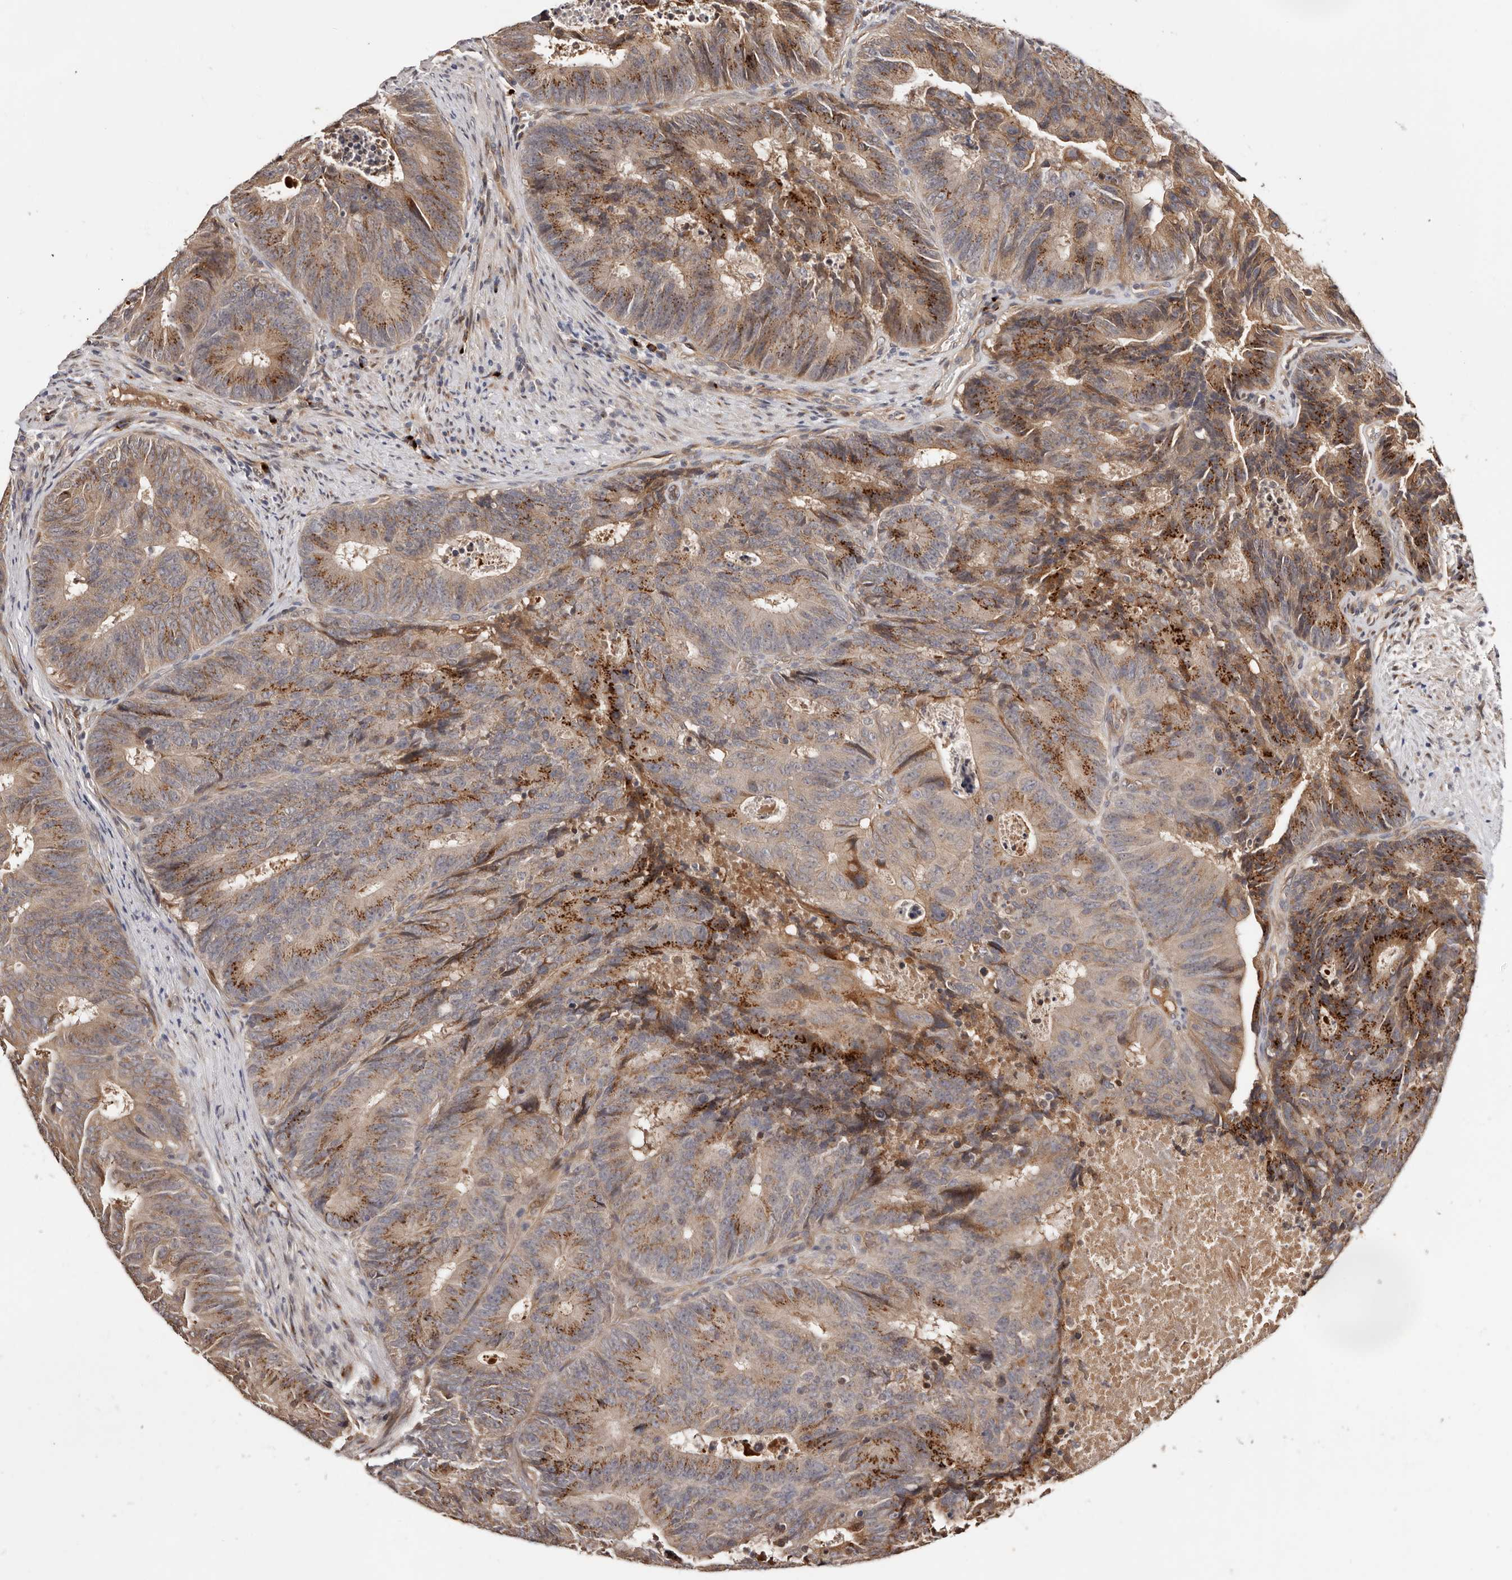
{"staining": {"intensity": "moderate", "quantity": ">75%", "location": "cytoplasmic/membranous"}, "tissue": "colorectal cancer", "cell_type": "Tumor cells", "image_type": "cancer", "snomed": [{"axis": "morphology", "description": "Adenocarcinoma, NOS"}, {"axis": "topography", "description": "Colon"}], "caption": "Protein staining reveals moderate cytoplasmic/membranous positivity in approximately >75% of tumor cells in colorectal adenocarcinoma.", "gene": "DACT2", "patient": {"sex": "male", "age": 87}}